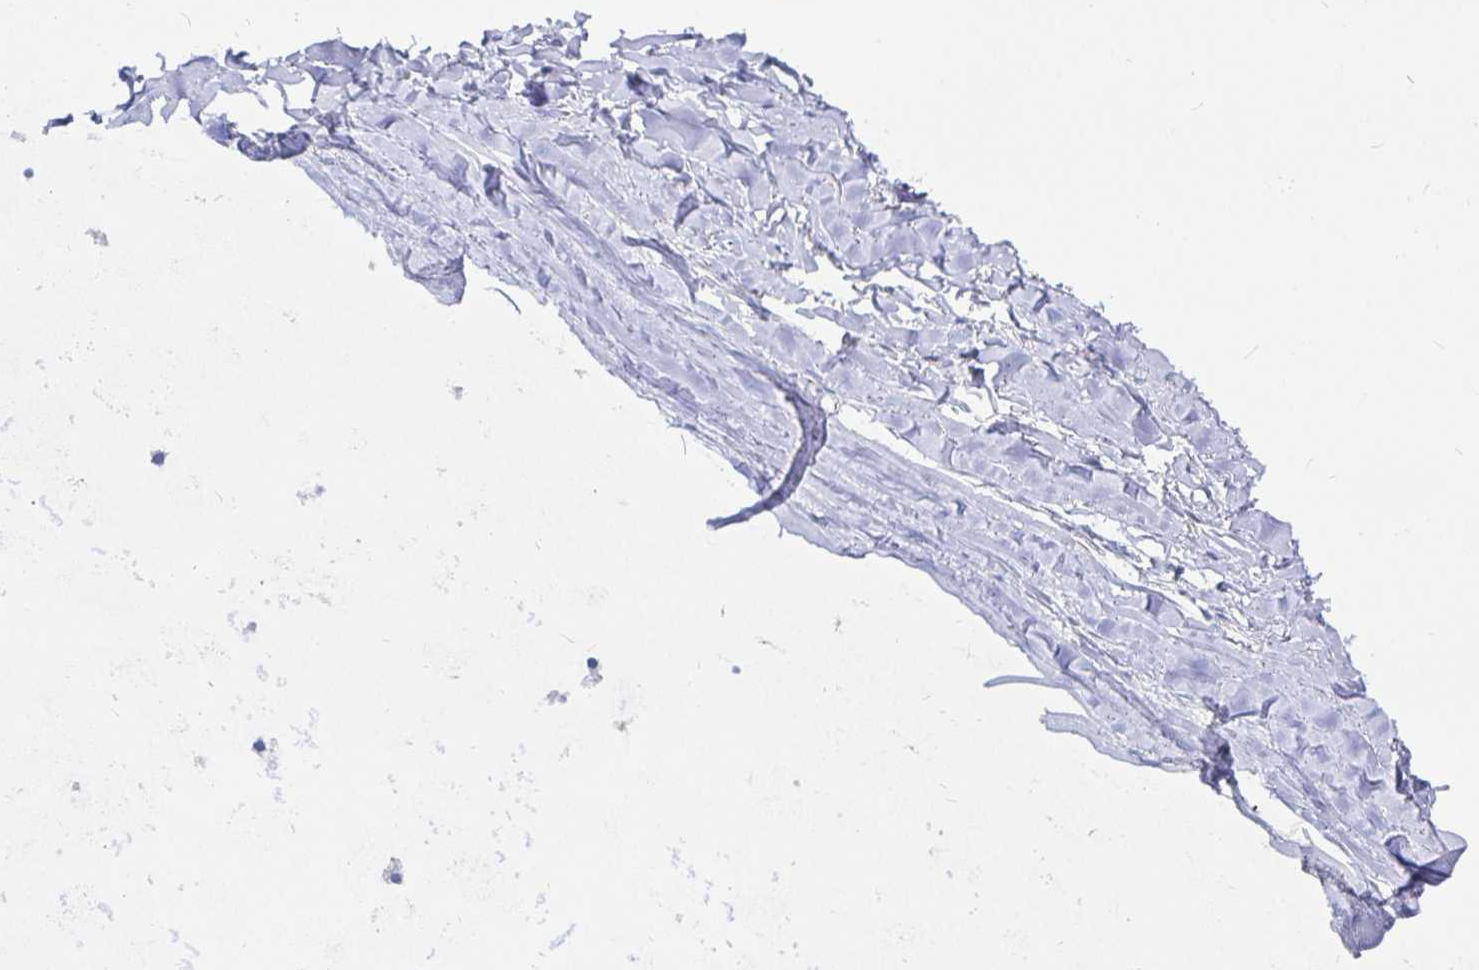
{"staining": {"intensity": "negative", "quantity": "none", "location": "none"}, "tissue": "adipose tissue", "cell_type": "Adipocytes", "image_type": "normal", "snomed": [{"axis": "morphology", "description": "Normal tissue, NOS"}, {"axis": "topography", "description": "Cartilage tissue"}, {"axis": "topography", "description": "Nasopharynx"}, {"axis": "topography", "description": "Thyroid gland"}], "caption": "High power microscopy histopathology image of an immunohistochemistry (IHC) micrograph of unremarkable adipose tissue, revealing no significant positivity in adipocytes.", "gene": "COX16", "patient": {"sex": "male", "age": 63}}